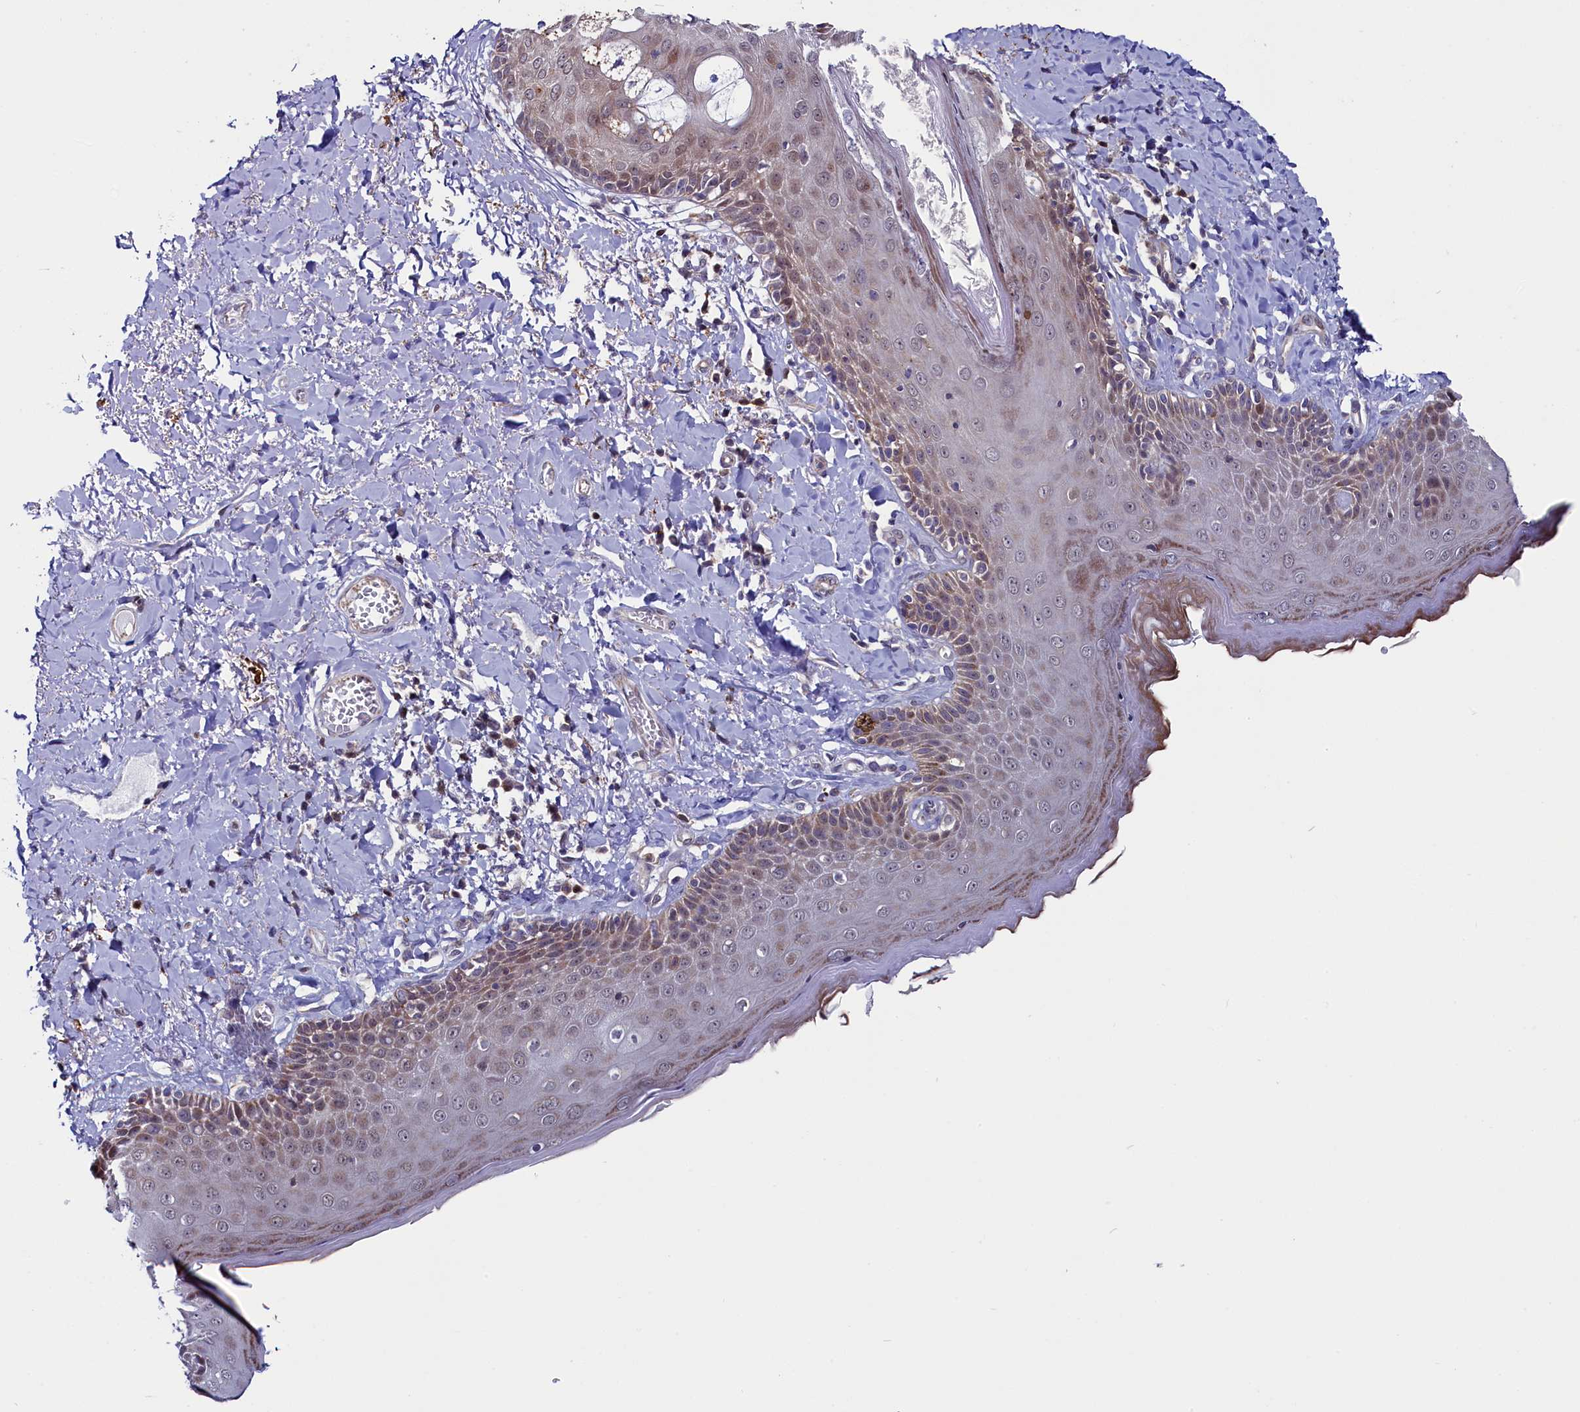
{"staining": {"intensity": "weak", "quantity": "25%-75%", "location": "cytoplasmic/membranous"}, "tissue": "skin", "cell_type": "Epidermal cells", "image_type": "normal", "snomed": [{"axis": "morphology", "description": "Normal tissue, NOS"}, {"axis": "topography", "description": "Anal"}], "caption": "A low amount of weak cytoplasmic/membranous expression is present in about 25%-75% of epidermal cells in unremarkable skin. (brown staining indicates protein expression, while blue staining denotes nuclei).", "gene": "CIAPIN1", "patient": {"sex": "male", "age": 69}}